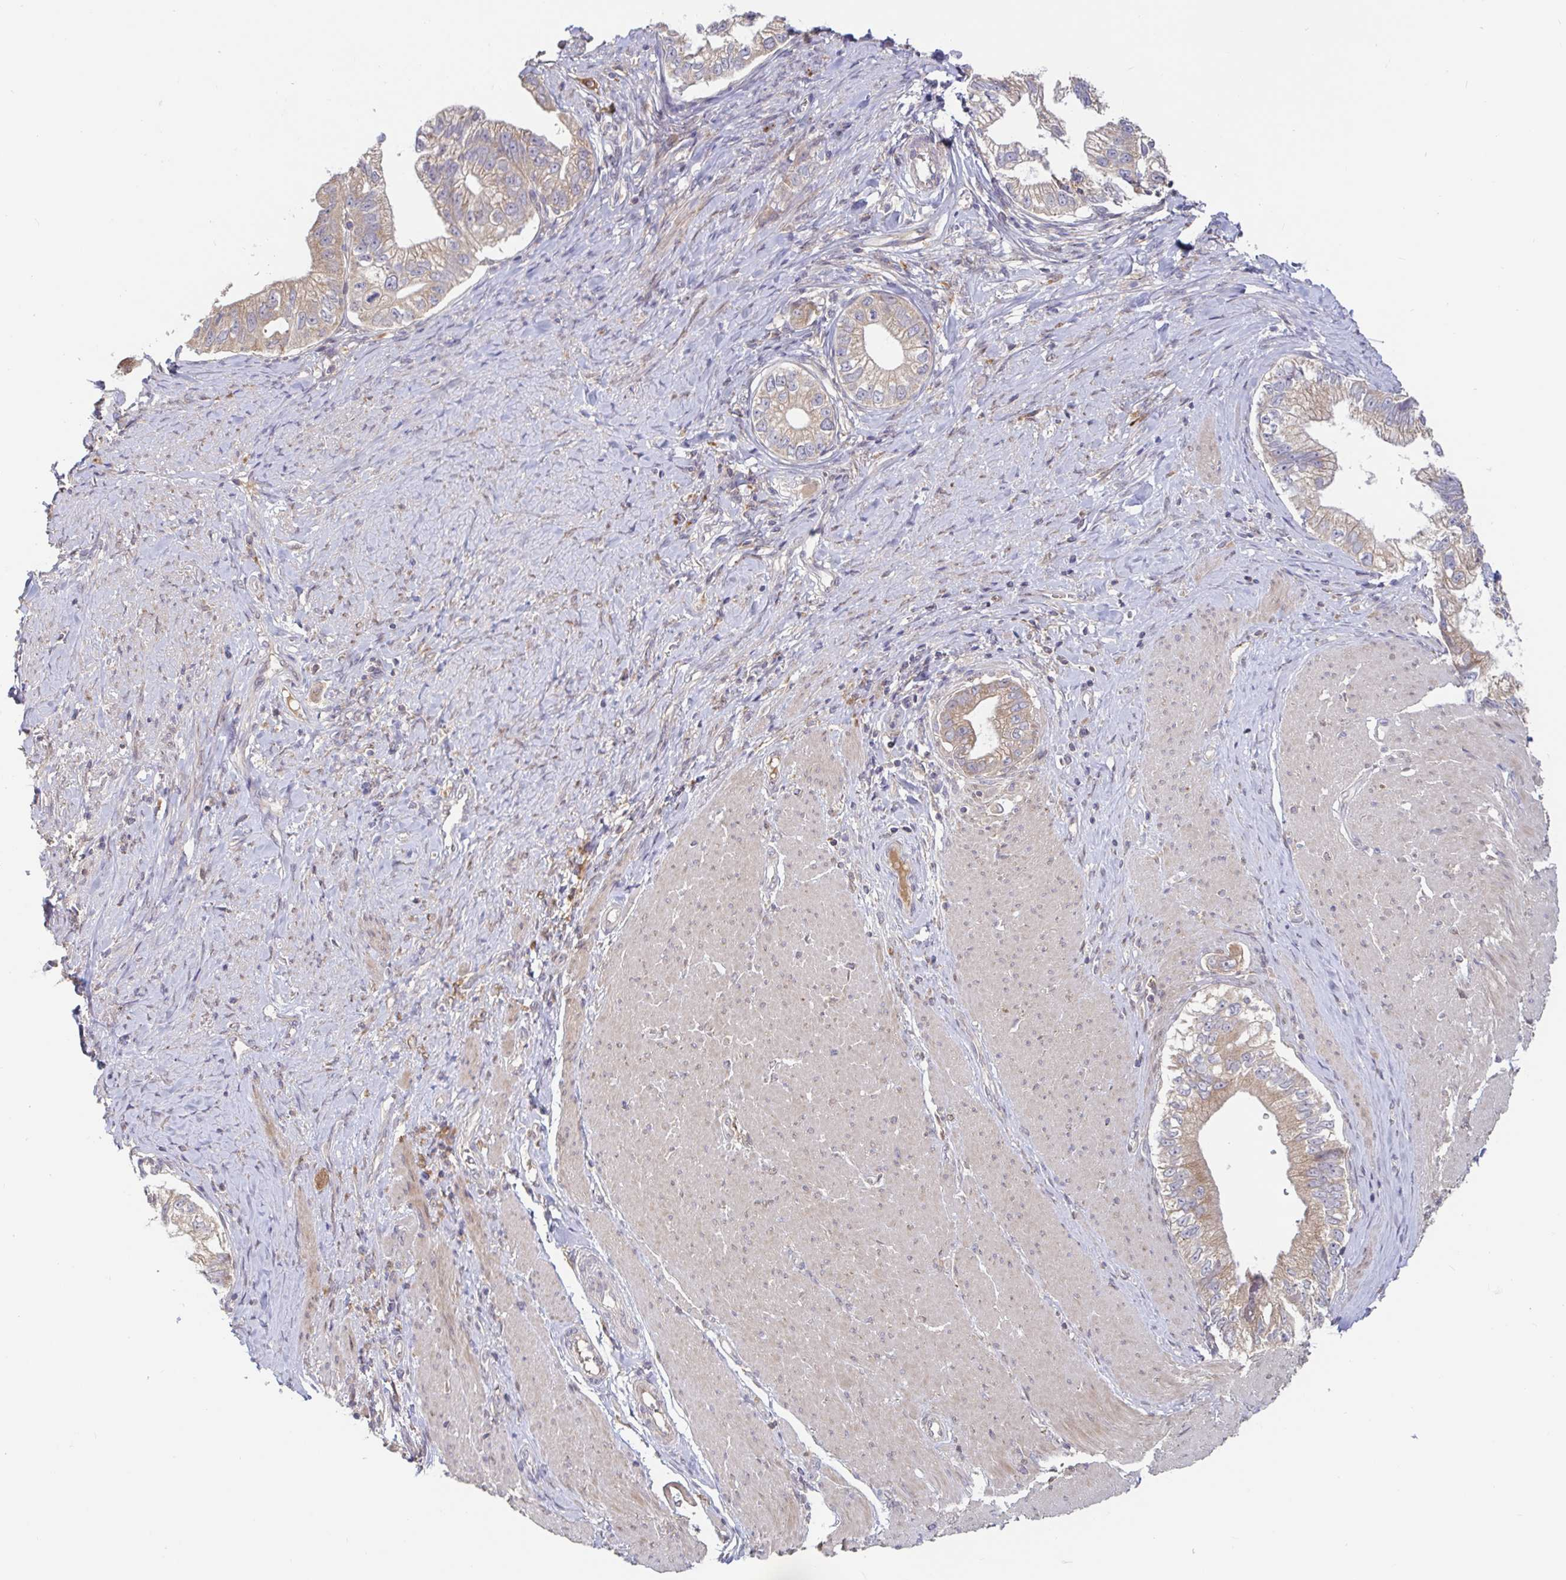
{"staining": {"intensity": "weak", "quantity": ">75%", "location": "cytoplasmic/membranous"}, "tissue": "pancreatic cancer", "cell_type": "Tumor cells", "image_type": "cancer", "snomed": [{"axis": "morphology", "description": "Adenocarcinoma, NOS"}, {"axis": "topography", "description": "Pancreas"}], "caption": "This is an image of IHC staining of pancreatic adenocarcinoma, which shows weak staining in the cytoplasmic/membranous of tumor cells.", "gene": "LARP1", "patient": {"sex": "male", "age": 70}}